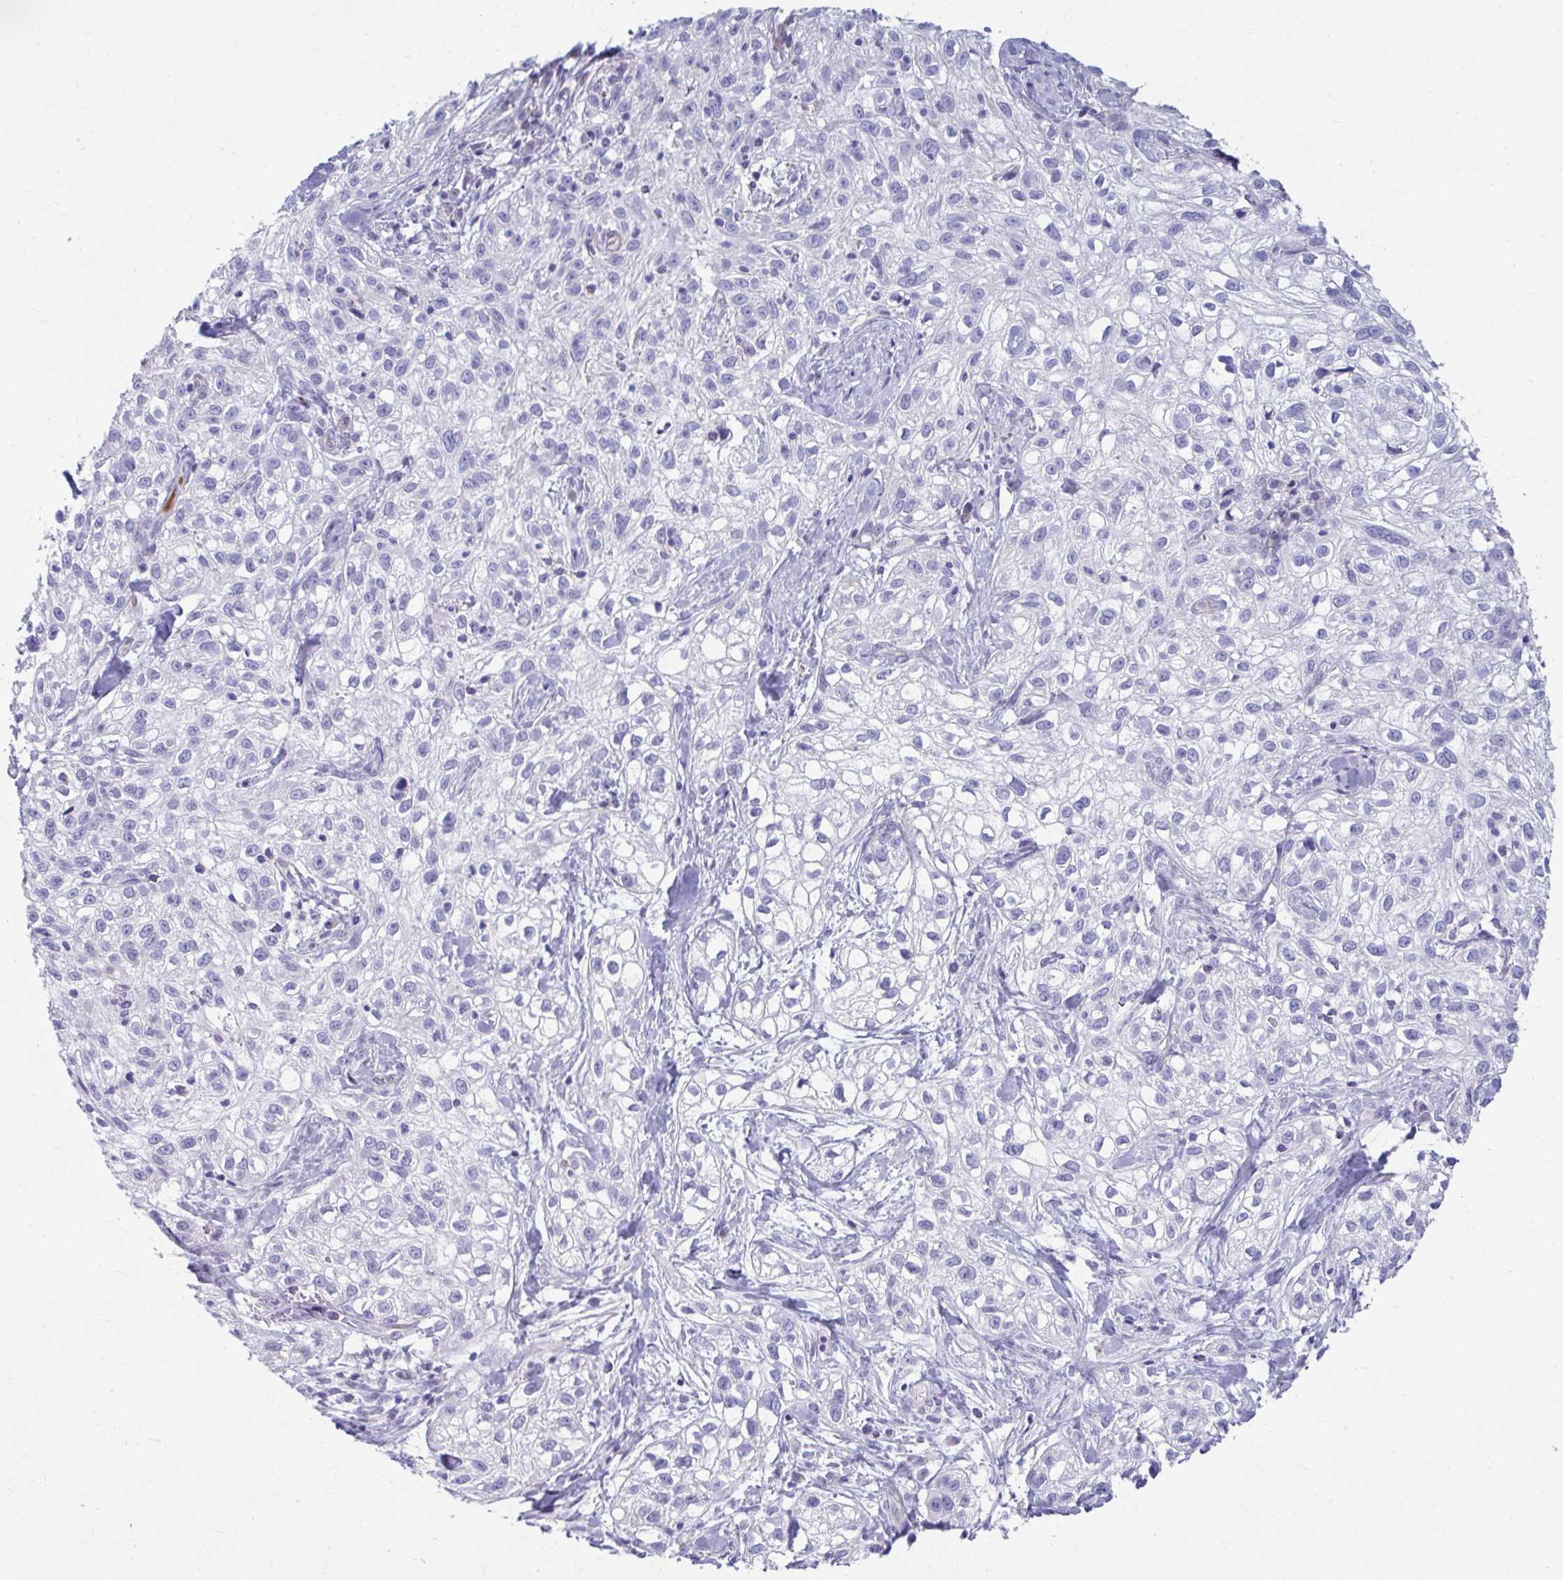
{"staining": {"intensity": "negative", "quantity": "none", "location": "none"}, "tissue": "skin cancer", "cell_type": "Tumor cells", "image_type": "cancer", "snomed": [{"axis": "morphology", "description": "Squamous cell carcinoma, NOS"}, {"axis": "topography", "description": "Skin"}], "caption": "Squamous cell carcinoma (skin) stained for a protein using immunohistochemistry (IHC) exhibits no expression tumor cells.", "gene": "UBL3", "patient": {"sex": "male", "age": 82}}